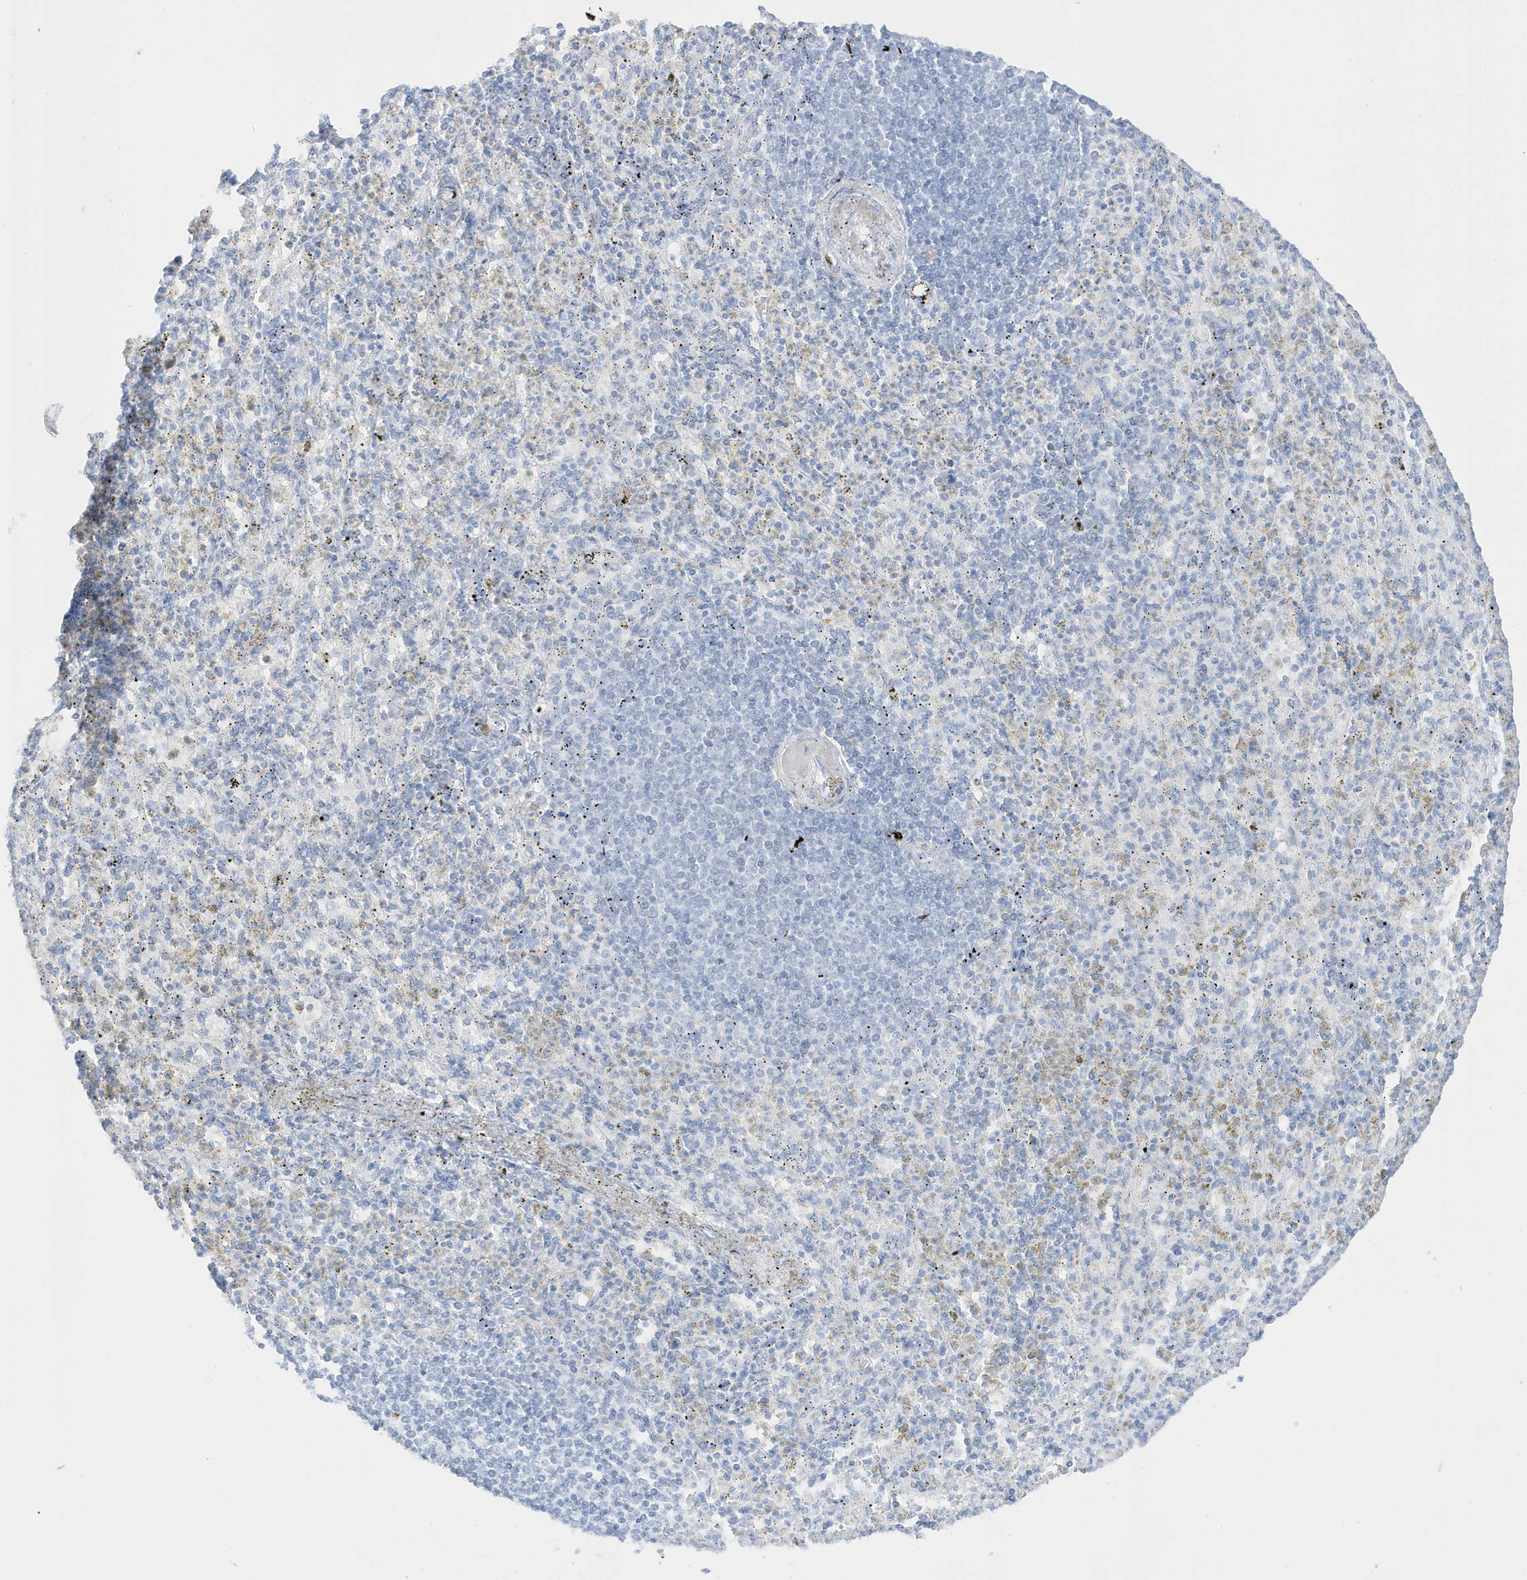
{"staining": {"intensity": "negative", "quantity": "none", "location": "none"}, "tissue": "spleen", "cell_type": "Cells in red pulp", "image_type": "normal", "snomed": [{"axis": "morphology", "description": "Normal tissue, NOS"}, {"axis": "topography", "description": "Spleen"}], "caption": "DAB immunohistochemical staining of normal human spleen reveals no significant staining in cells in red pulp.", "gene": "SLC22A13", "patient": {"sex": "female", "age": 74}}